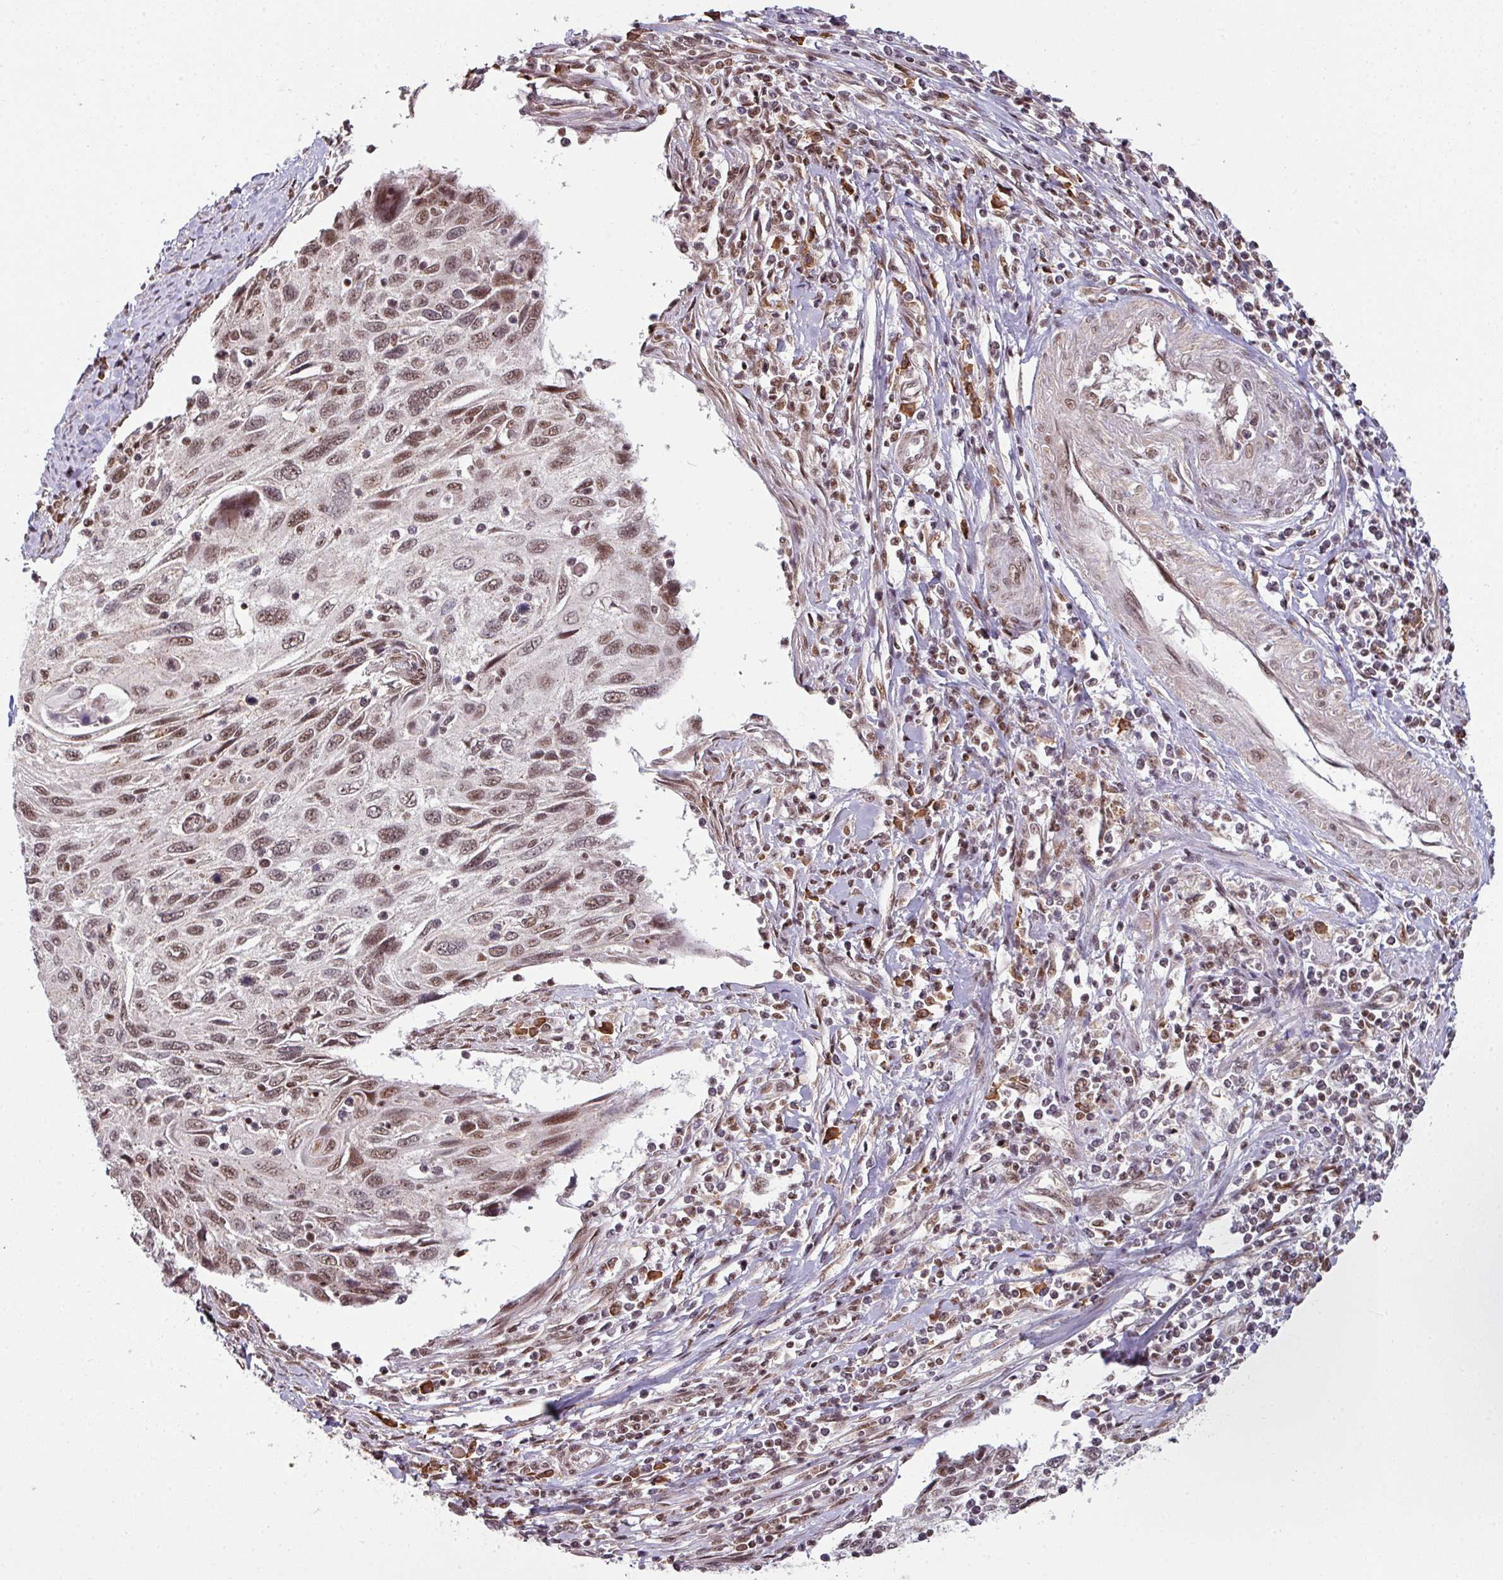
{"staining": {"intensity": "moderate", "quantity": ">75%", "location": "nuclear"}, "tissue": "cervical cancer", "cell_type": "Tumor cells", "image_type": "cancer", "snomed": [{"axis": "morphology", "description": "Squamous cell carcinoma, NOS"}, {"axis": "topography", "description": "Cervix"}], "caption": "Cervical cancer was stained to show a protein in brown. There is medium levels of moderate nuclear staining in approximately >75% of tumor cells. Immunohistochemistry stains the protein in brown and the nuclei are stained blue.", "gene": "PHF23", "patient": {"sex": "female", "age": 70}}